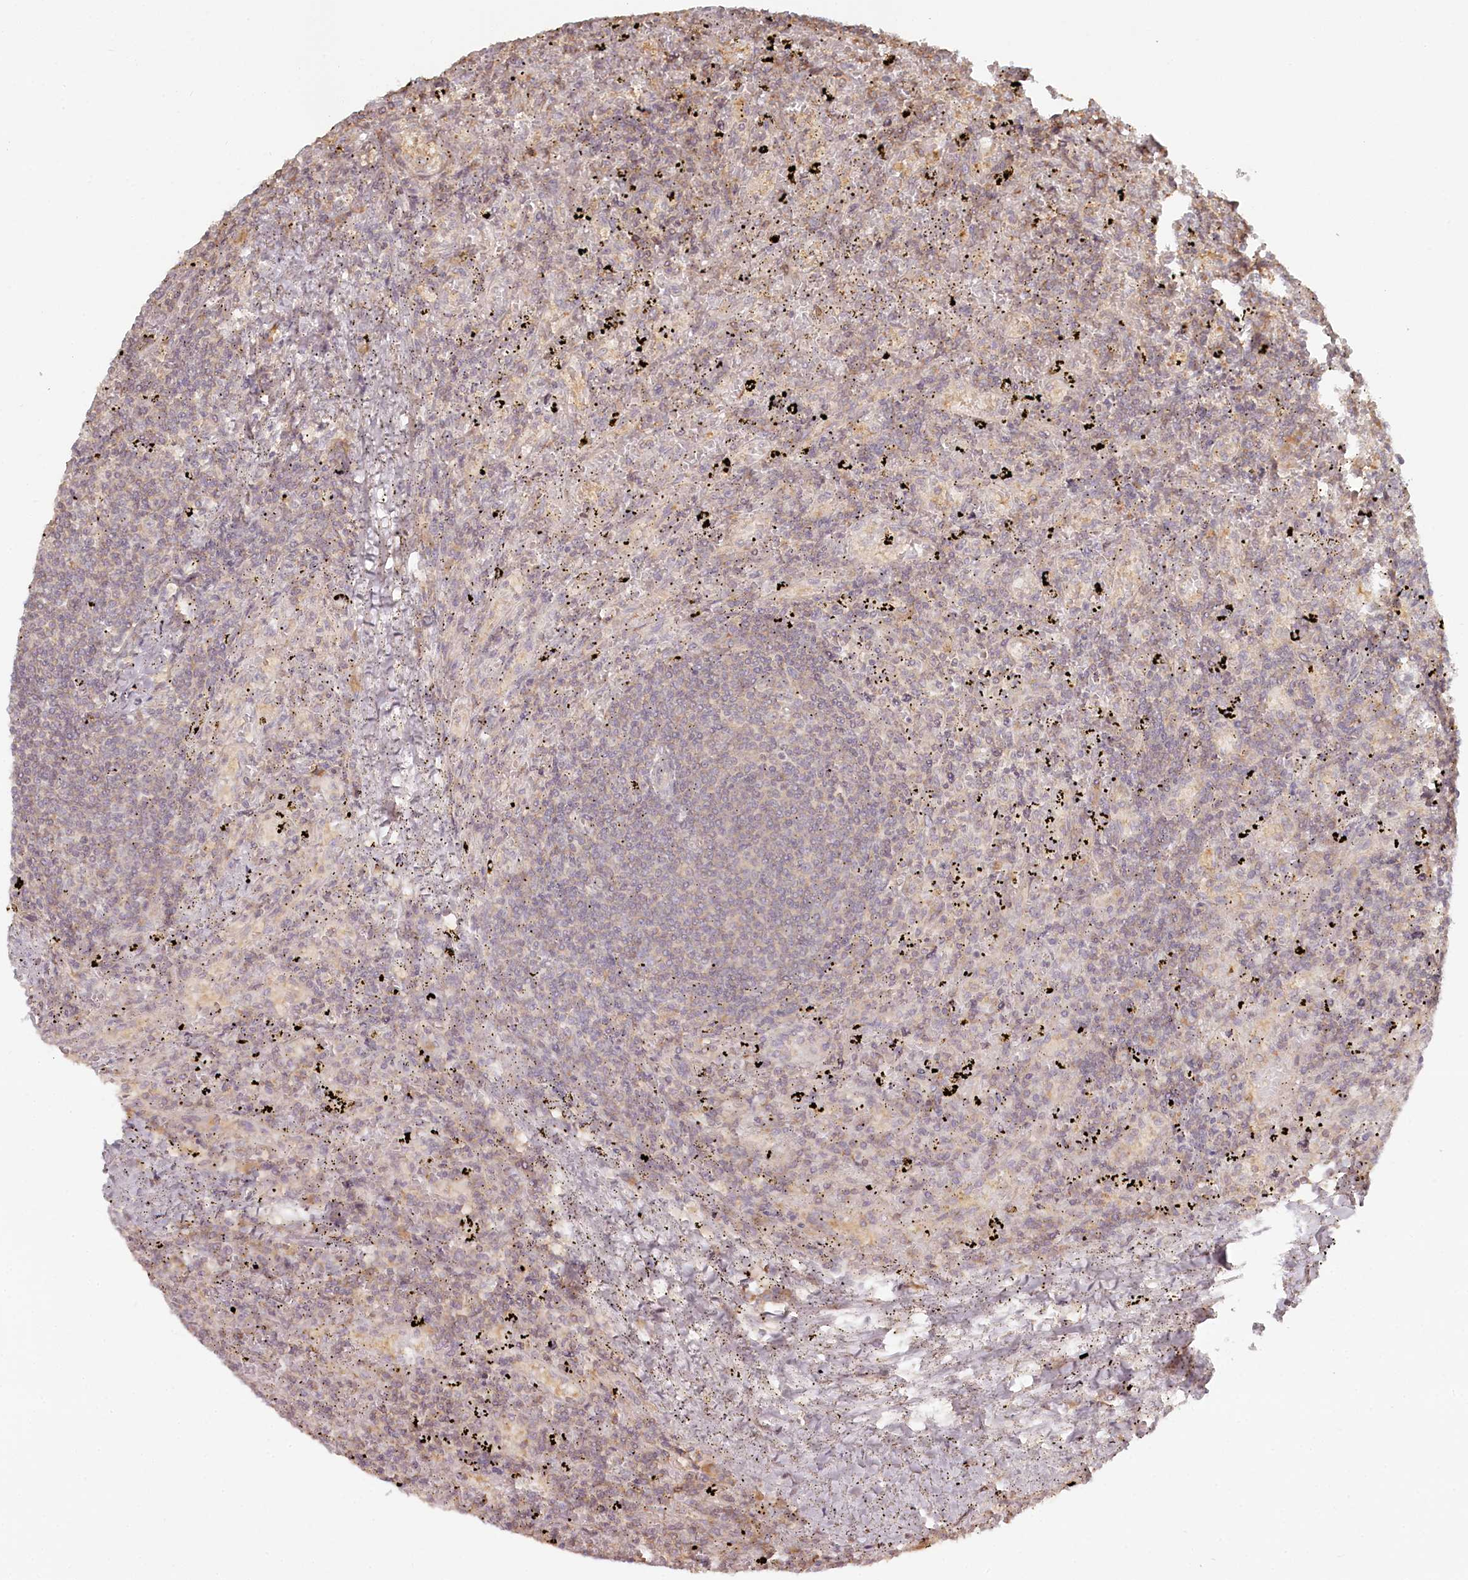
{"staining": {"intensity": "weak", "quantity": "25%-75%", "location": "cytoplasmic/membranous"}, "tissue": "lymphoma", "cell_type": "Tumor cells", "image_type": "cancer", "snomed": [{"axis": "morphology", "description": "Malignant lymphoma, non-Hodgkin's type, Low grade"}, {"axis": "topography", "description": "Spleen"}], "caption": "Protein staining of lymphoma tissue displays weak cytoplasmic/membranous positivity in approximately 25%-75% of tumor cells.", "gene": "TMIE", "patient": {"sex": "male", "age": 76}}